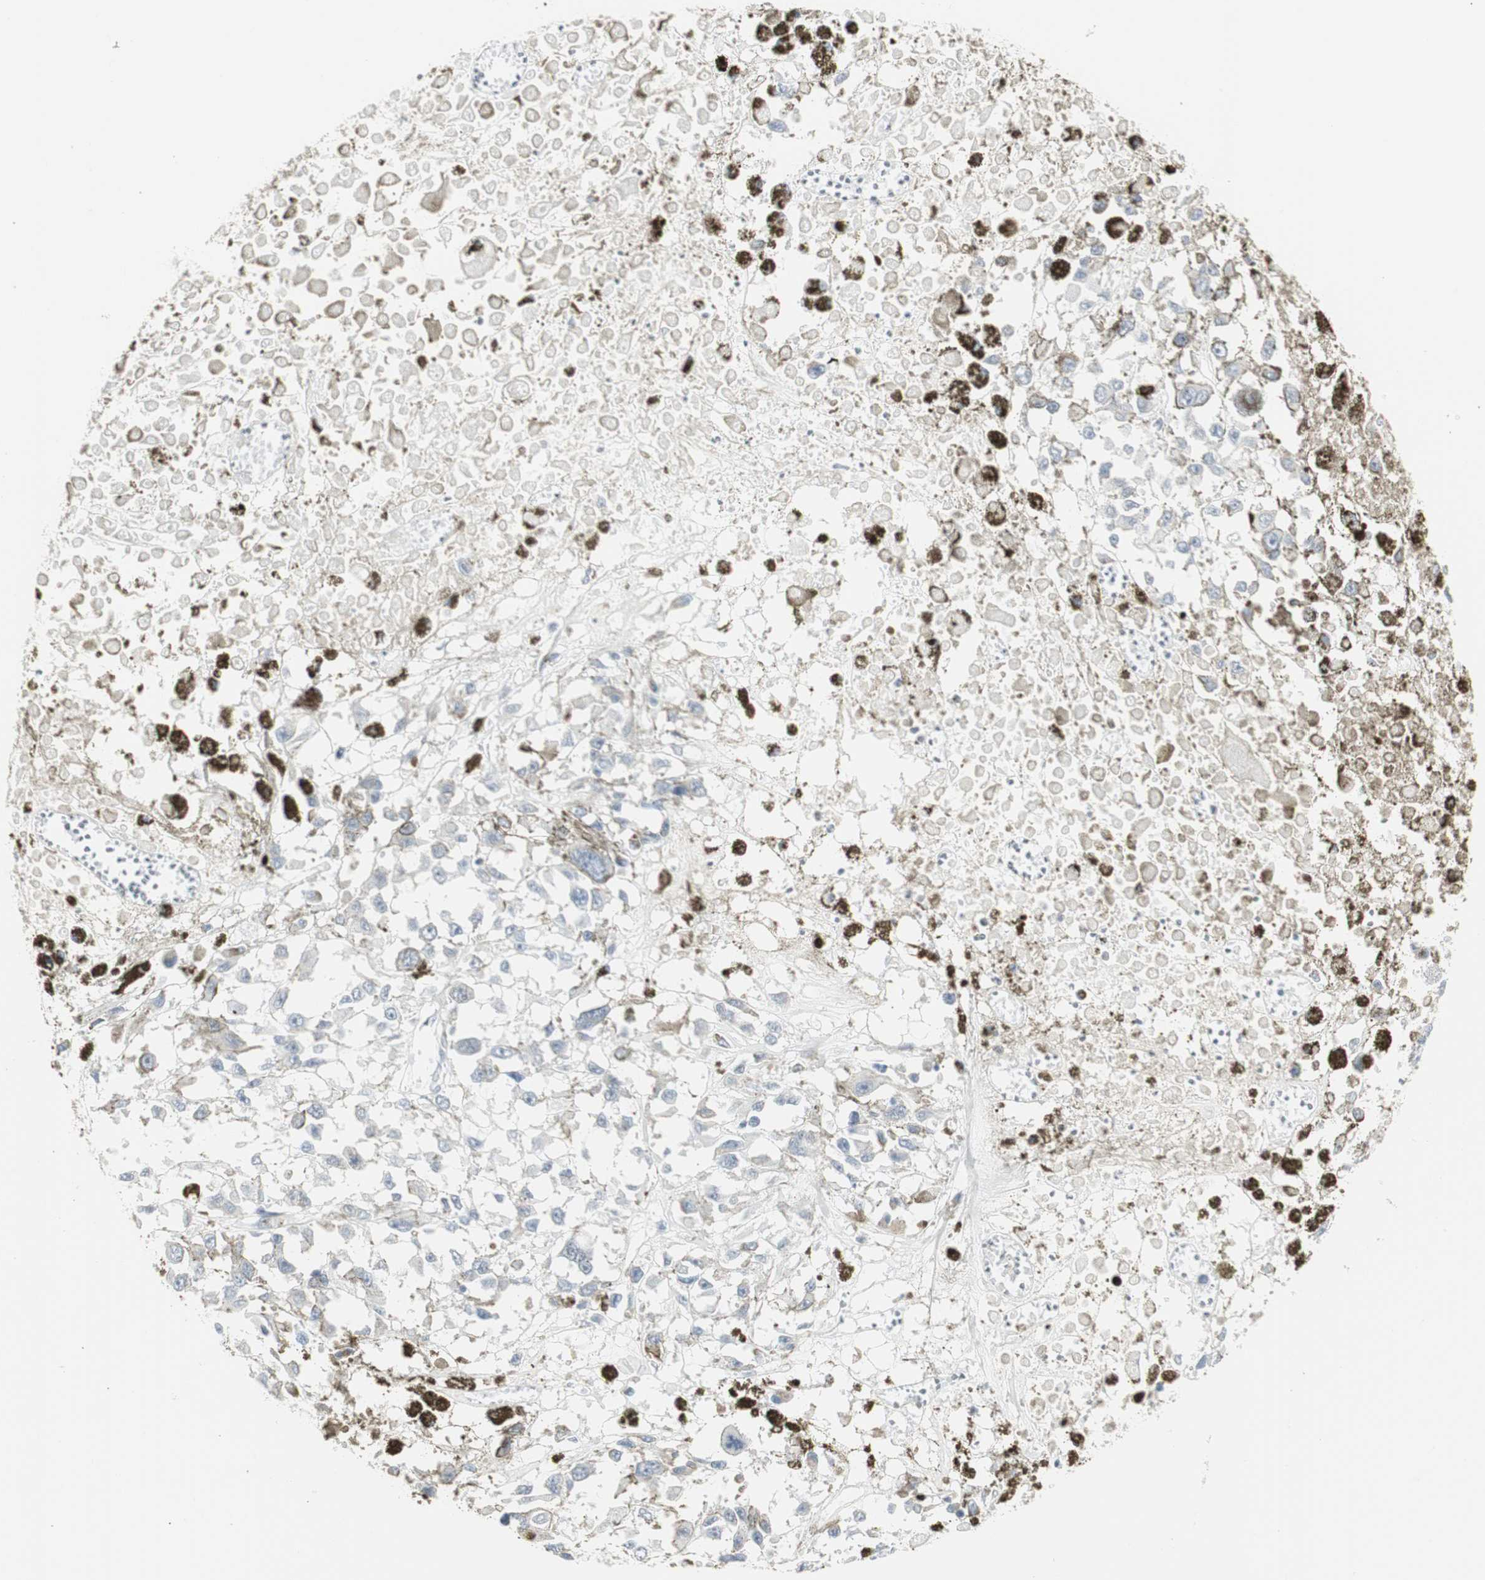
{"staining": {"intensity": "negative", "quantity": "none", "location": "none"}, "tissue": "melanoma", "cell_type": "Tumor cells", "image_type": "cancer", "snomed": [{"axis": "morphology", "description": "Malignant melanoma, Metastatic site"}, {"axis": "topography", "description": "Lymph node"}], "caption": "Photomicrograph shows no protein staining in tumor cells of melanoma tissue.", "gene": "ZBTB7B", "patient": {"sex": "male", "age": 59}}